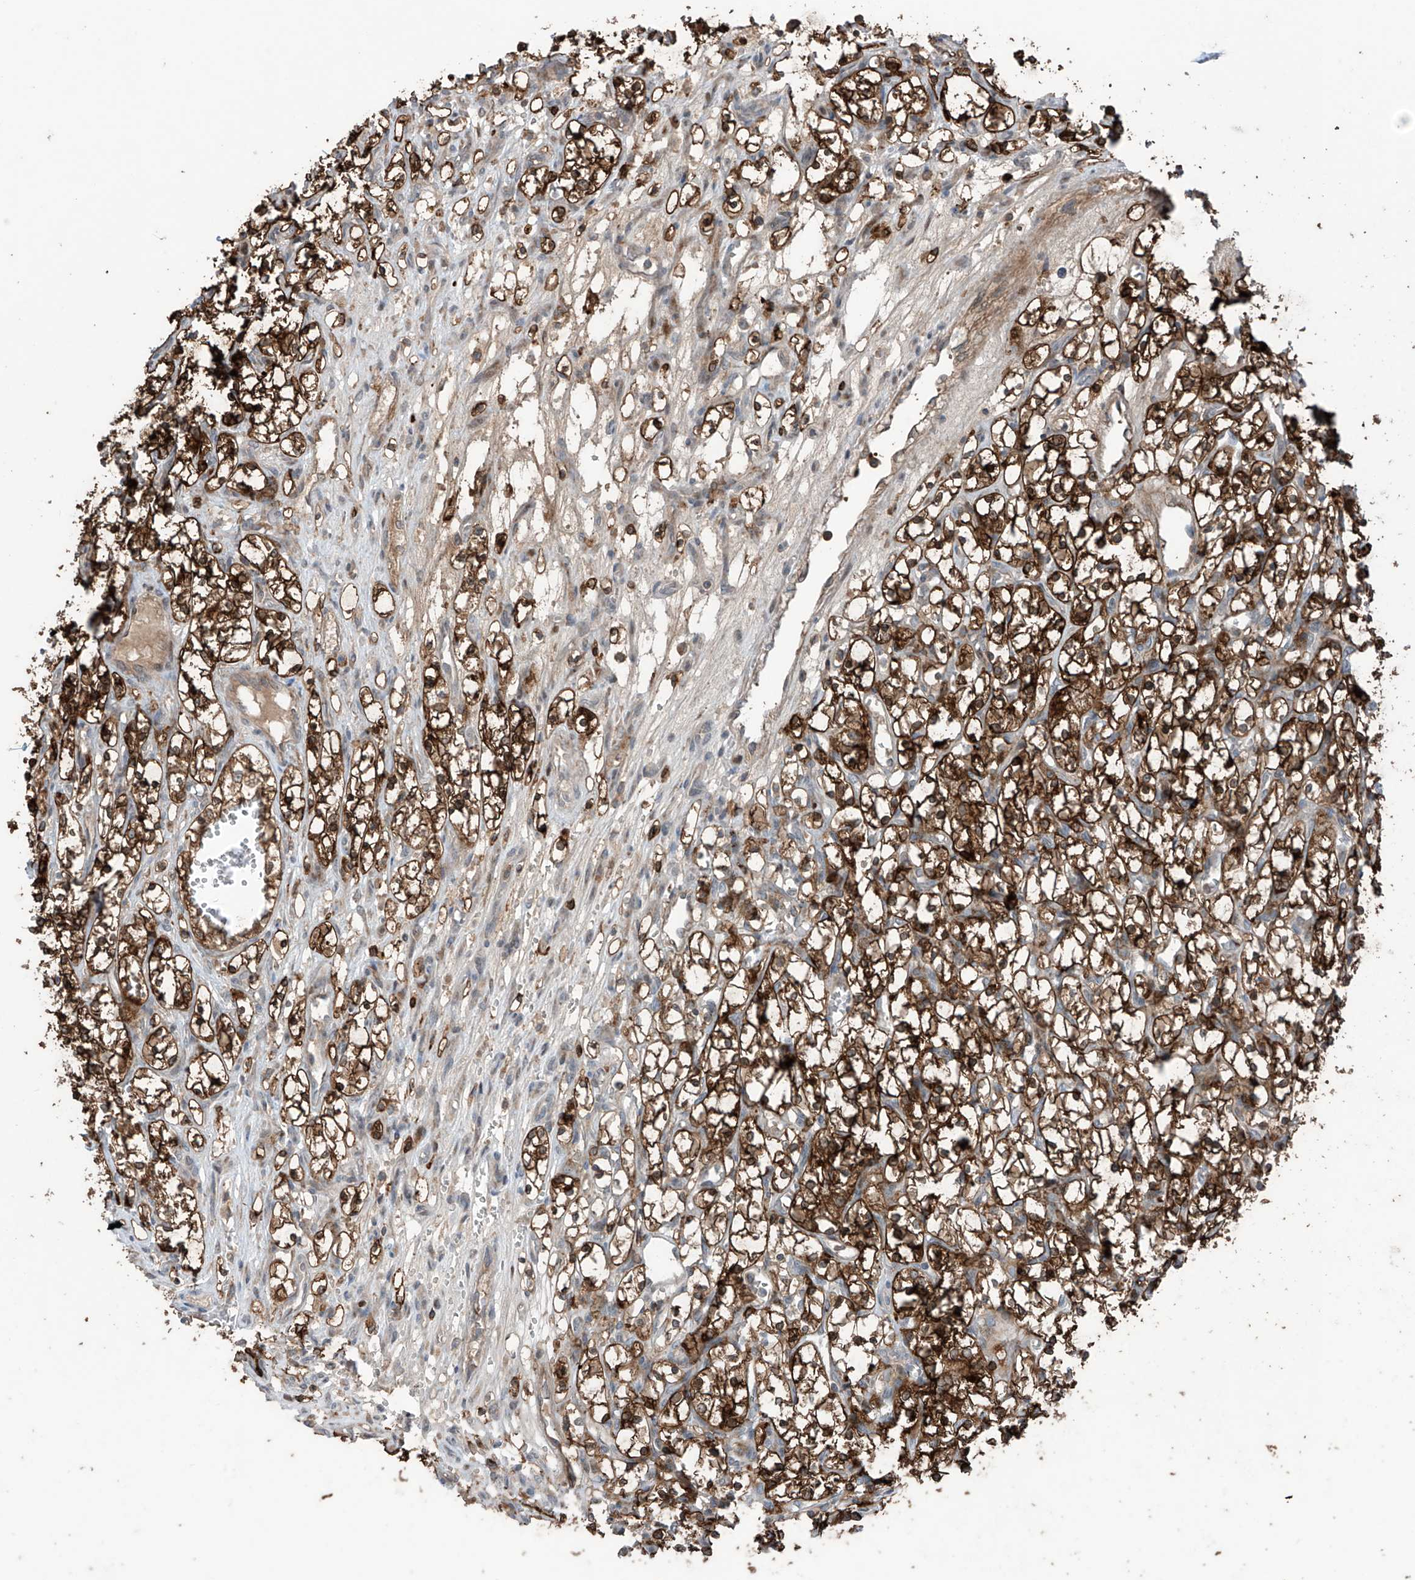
{"staining": {"intensity": "strong", "quantity": ">75%", "location": "cytoplasmic/membranous"}, "tissue": "renal cancer", "cell_type": "Tumor cells", "image_type": "cancer", "snomed": [{"axis": "morphology", "description": "Adenocarcinoma, NOS"}, {"axis": "topography", "description": "Kidney"}], "caption": "Protein staining shows strong cytoplasmic/membranous staining in approximately >75% of tumor cells in renal adenocarcinoma.", "gene": "SAMD3", "patient": {"sex": "female", "age": 69}}